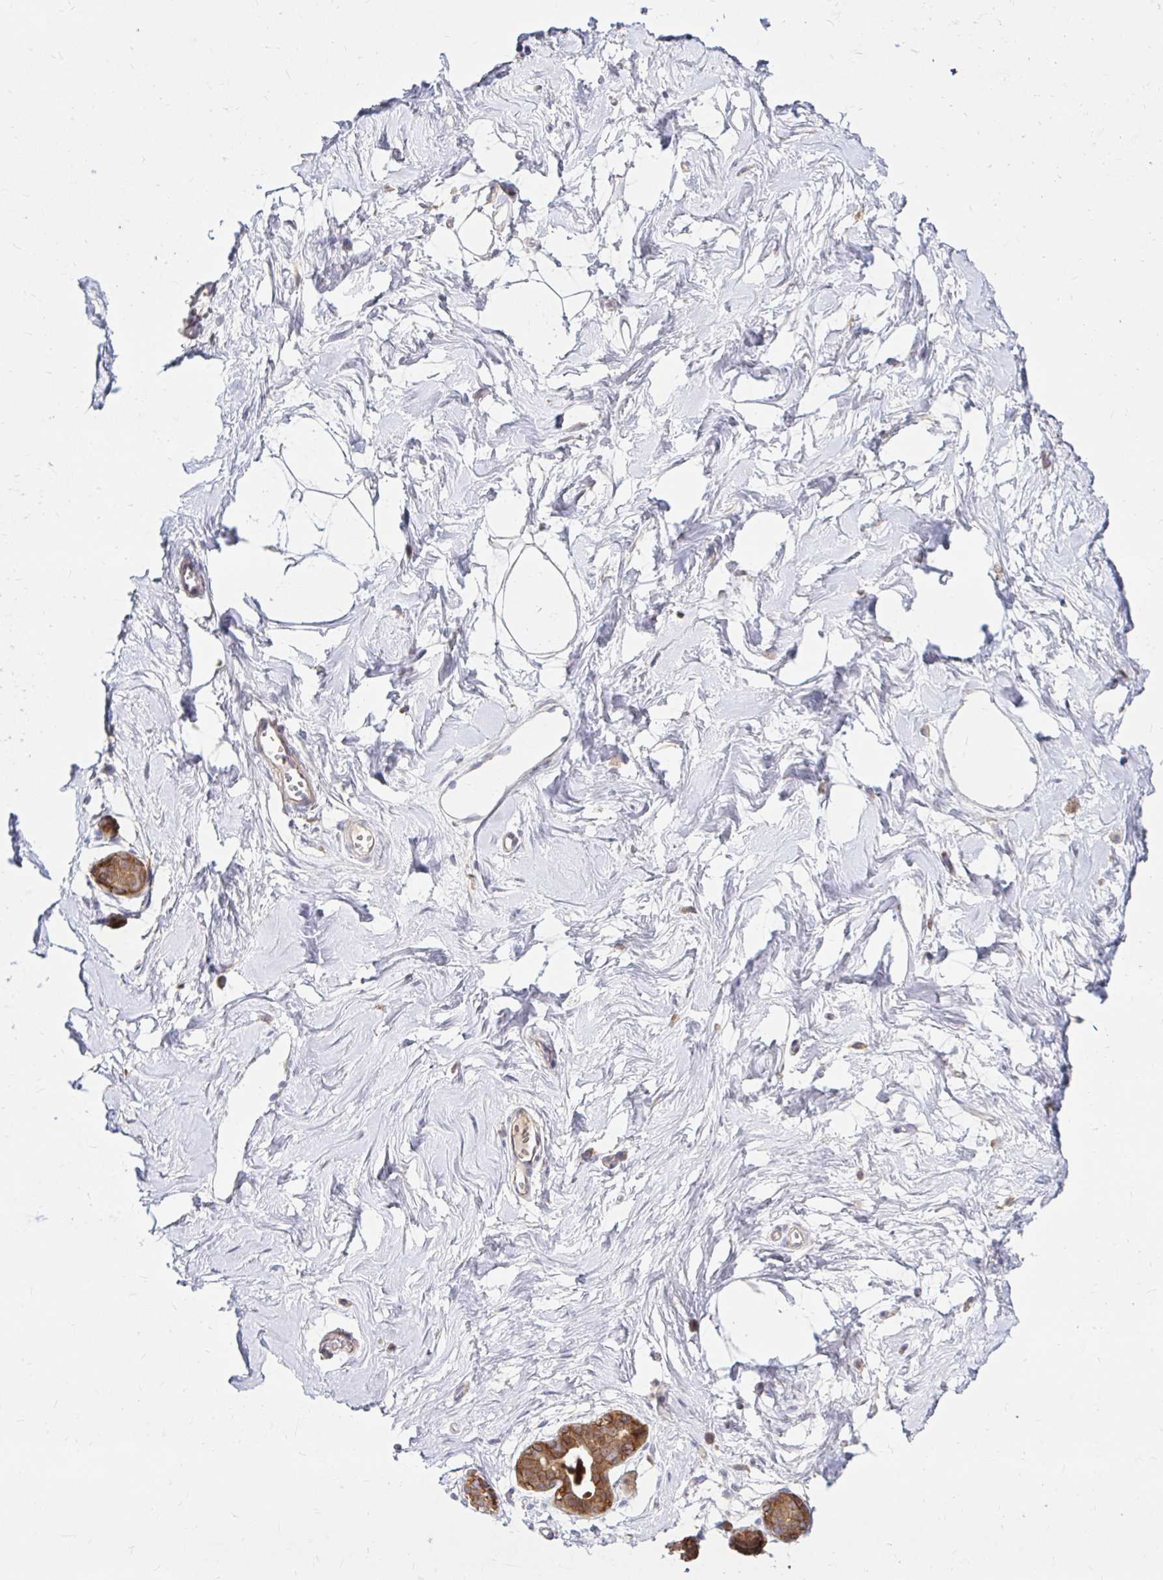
{"staining": {"intensity": "negative", "quantity": "none", "location": "none"}, "tissue": "breast", "cell_type": "Adipocytes", "image_type": "normal", "snomed": [{"axis": "morphology", "description": "Normal tissue, NOS"}, {"axis": "topography", "description": "Breast"}], "caption": "IHC of benign human breast shows no staining in adipocytes.", "gene": "ITGA2", "patient": {"sex": "female", "age": 45}}